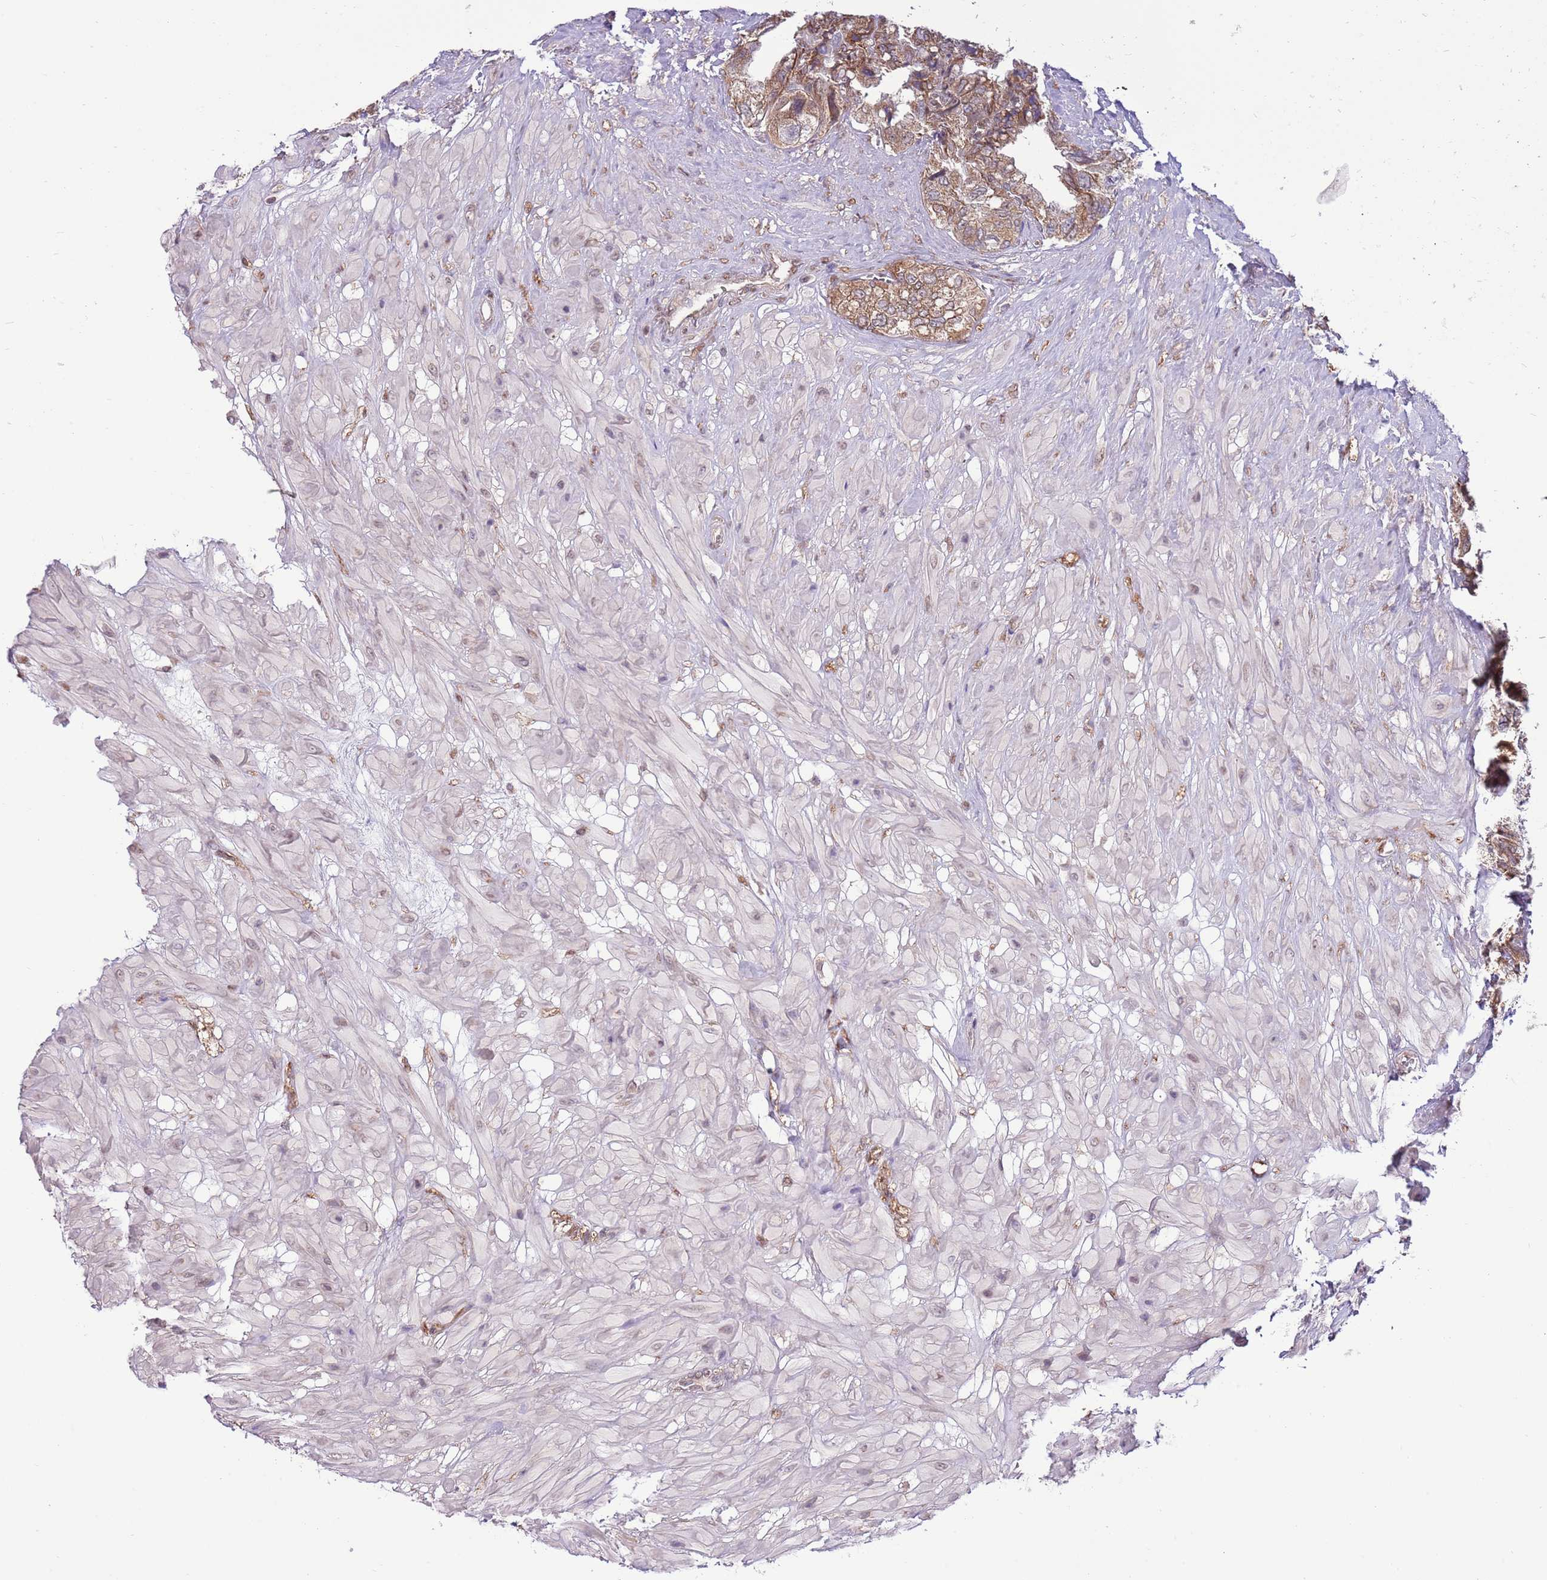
{"staining": {"intensity": "moderate", "quantity": ">75%", "location": "cytoplasmic/membranous"}, "tissue": "seminal vesicle", "cell_type": "Glandular cells", "image_type": "normal", "snomed": [{"axis": "morphology", "description": "Normal tissue, NOS"}, {"axis": "topography", "description": "Seminal veicle"}, {"axis": "topography", "description": "Peripheral nerve tissue"}], "caption": "Immunohistochemistry (DAB (3,3'-diaminobenzidine)) staining of benign seminal vesicle reveals moderate cytoplasmic/membranous protein staining in about >75% of glandular cells.", "gene": "ARL2BP", "patient": {"sex": "male", "age": 60}}